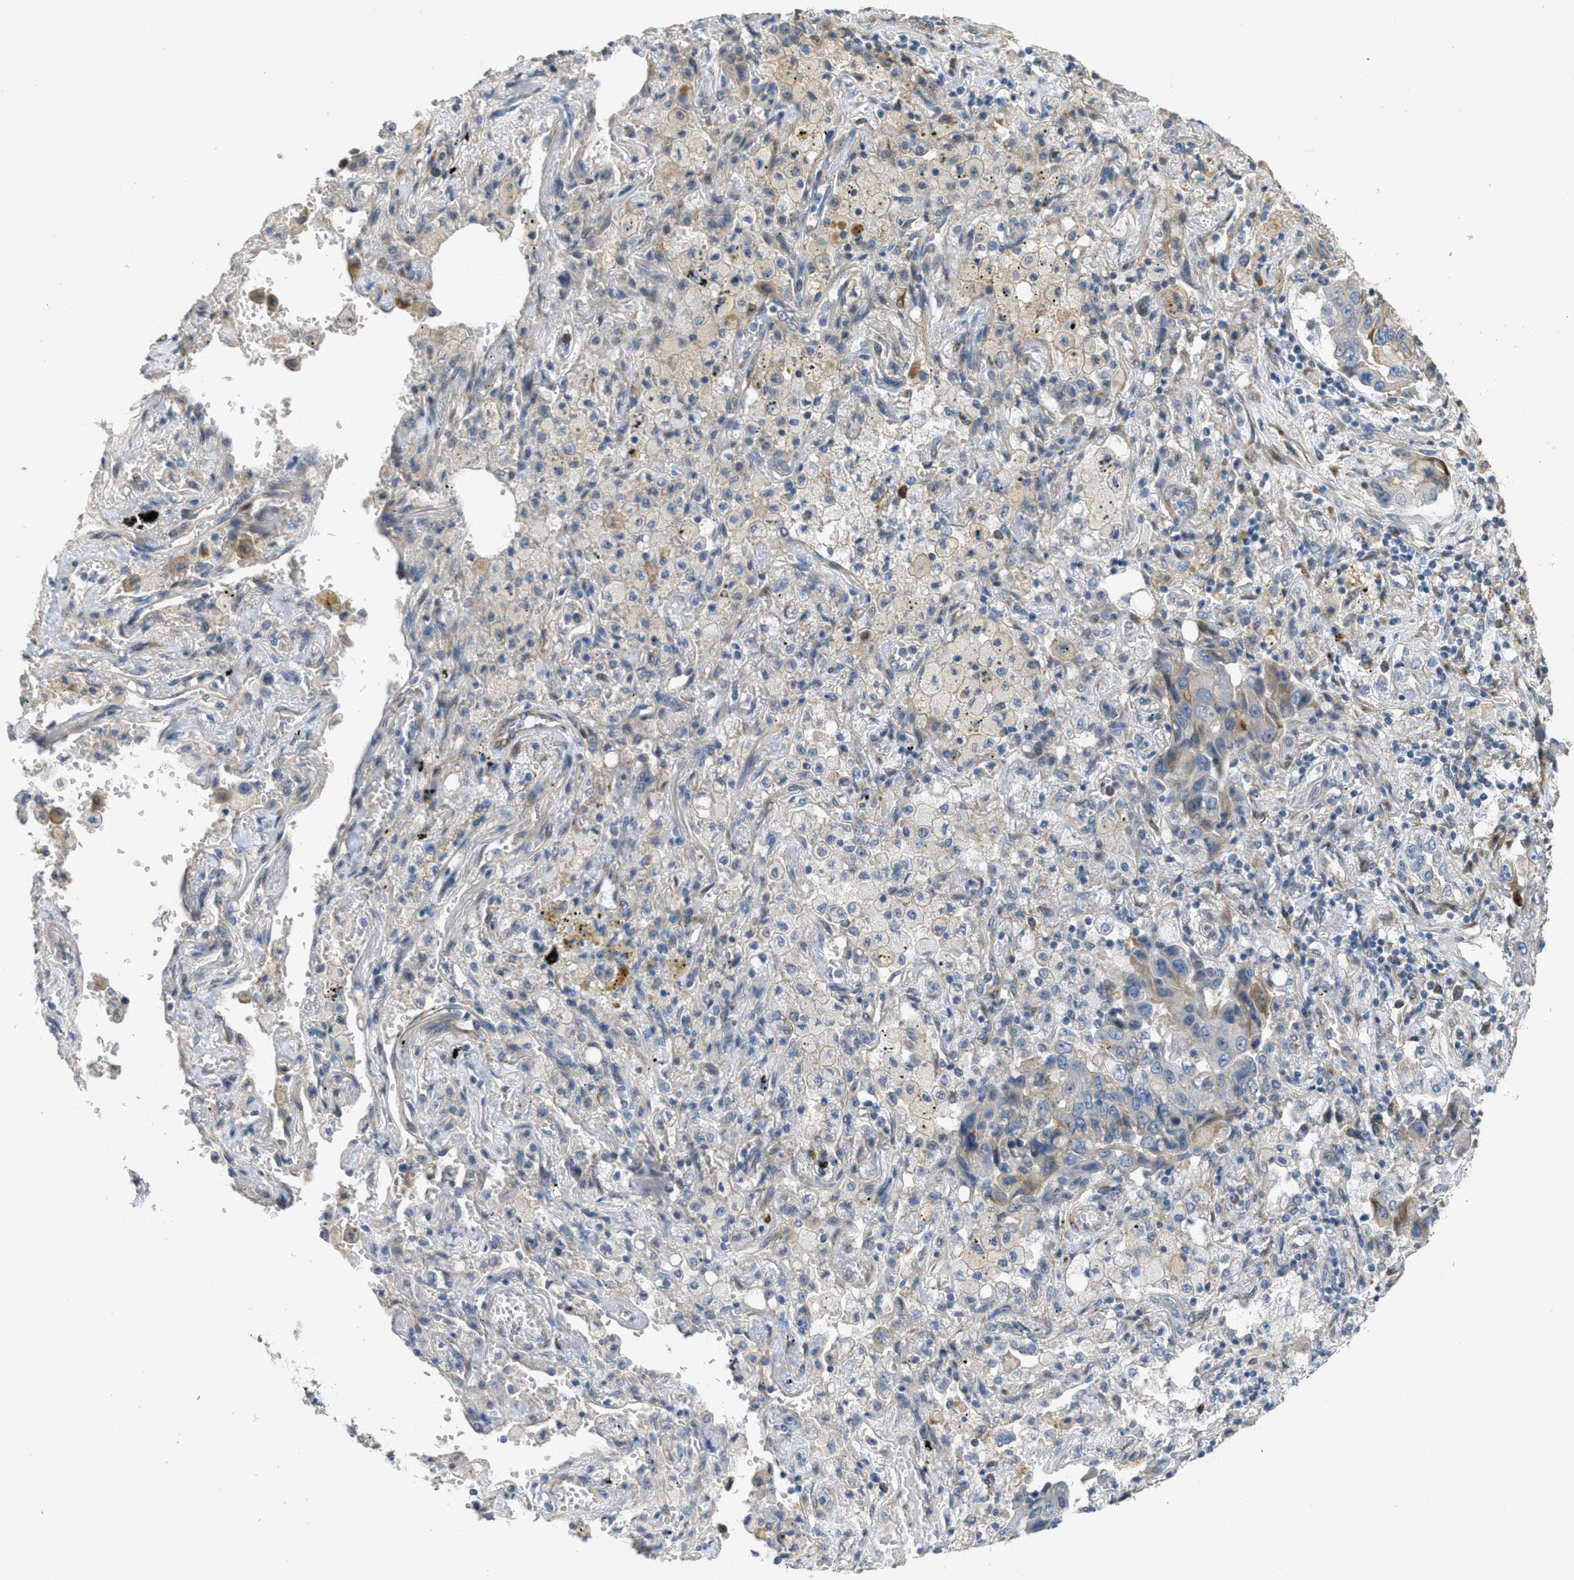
{"staining": {"intensity": "negative", "quantity": "none", "location": "none"}, "tissue": "lung cancer", "cell_type": "Tumor cells", "image_type": "cancer", "snomed": [{"axis": "morphology", "description": "Adenocarcinoma, NOS"}, {"axis": "topography", "description": "Lung"}], "caption": "This photomicrograph is of lung cancer (adenocarcinoma) stained with immunohistochemistry (IHC) to label a protein in brown with the nuclei are counter-stained blue. There is no staining in tumor cells.", "gene": "ADCY5", "patient": {"sex": "female", "age": 65}}